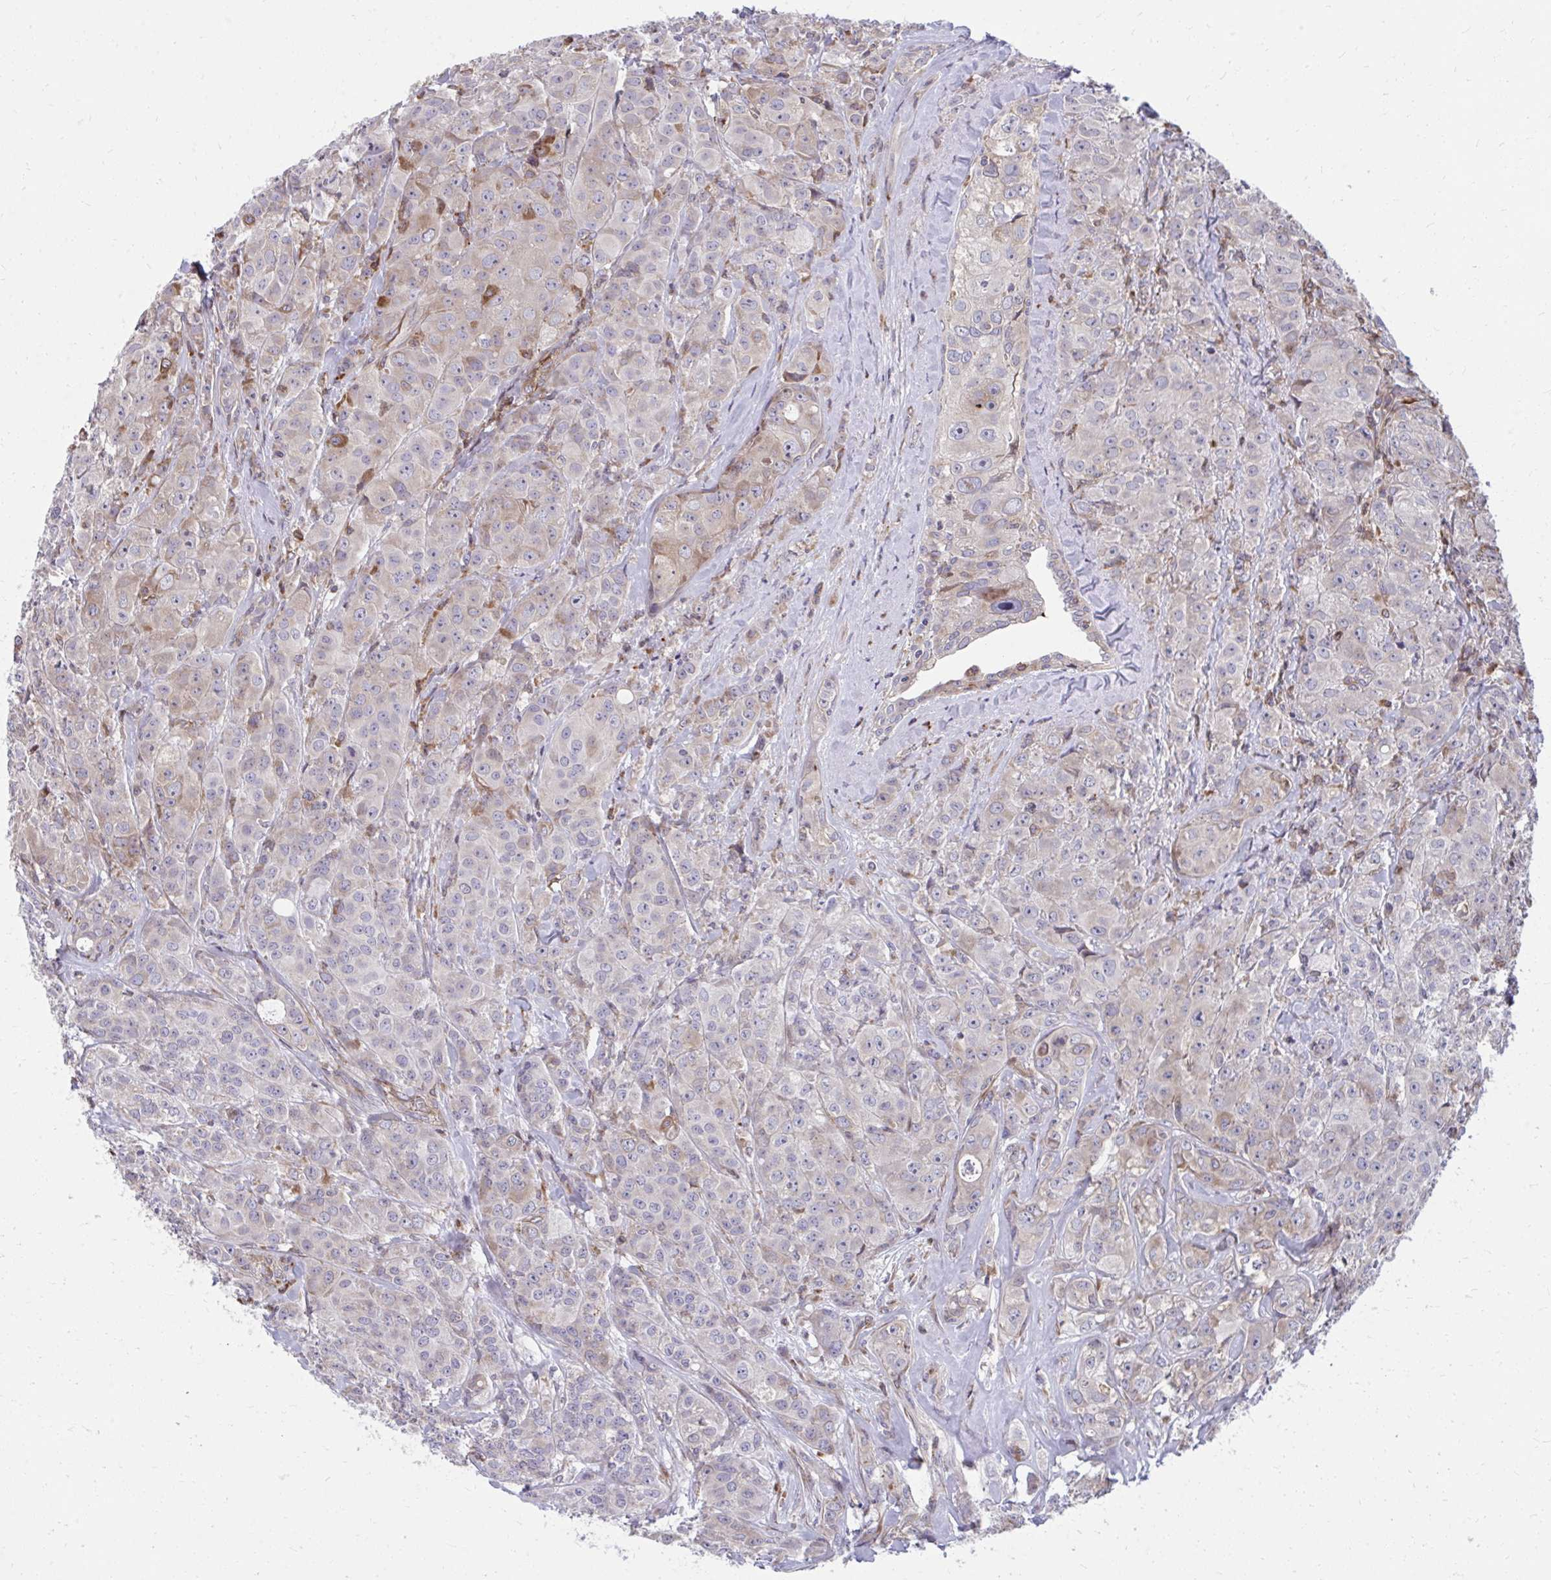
{"staining": {"intensity": "moderate", "quantity": "<25%", "location": "cytoplasmic/membranous"}, "tissue": "breast cancer", "cell_type": "Tumor cells", "image_type": "cancer", "snomed": [{"axis": "morphology", "description": "Normal tissue, NOS"}, {"axis": "morphology", "description": "Duct carcinoma"}, {"axis": "topography", "description": "Breast"}], "caption": "High-power microscopy captured an immunohistochemistry image of breast invasive ductal carcinoma, revealing moderate cytoplasmic/membranous staining in about <25% of tumor cells. (Brightfield microscopy of DAB IHC at high magnification).", "gene": "ZNF778", "patient": {"sex": "female", "age": 43}}